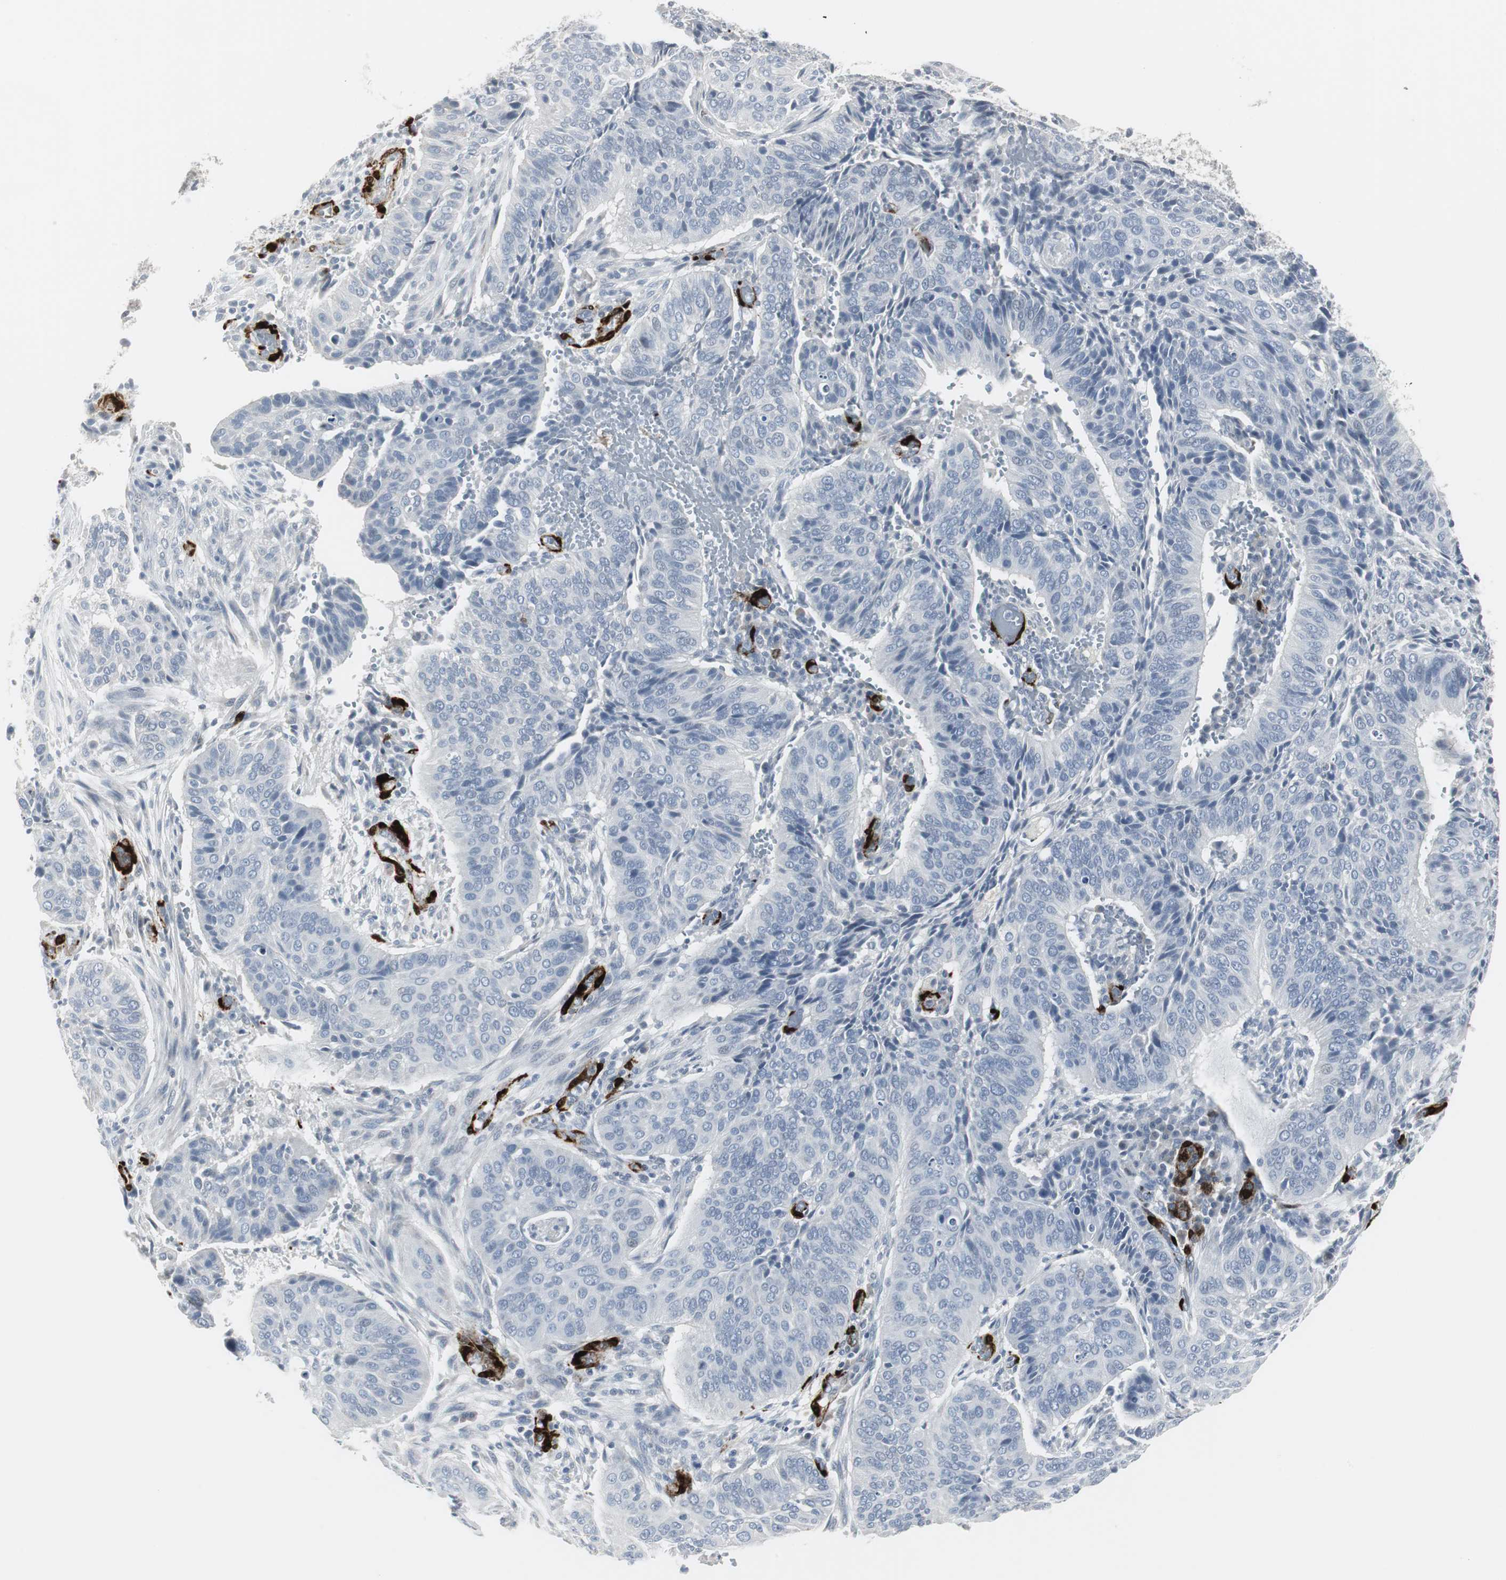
{"staining": {"intensity": "negative", "quantity": "none", "location": "none"}, "tissue": "cervical cancer", "cell_type": "Tumor cells", "image_type": "cancer", "snomed": [{"axis": "morphology", "description": "Squamous cell carcinoma, NOS"}, {"axis": "topography", "description": "Cervix"}], "caption": "Immunohistochemistry histopathology image of neoplastic tissue: human squamous cell carcinoma (cervical) stained with DAB exhibits no significant protein staining in tumor cells.", "gene": "PPP1R14A", "patient": {"sex": "female", "age": 39}}